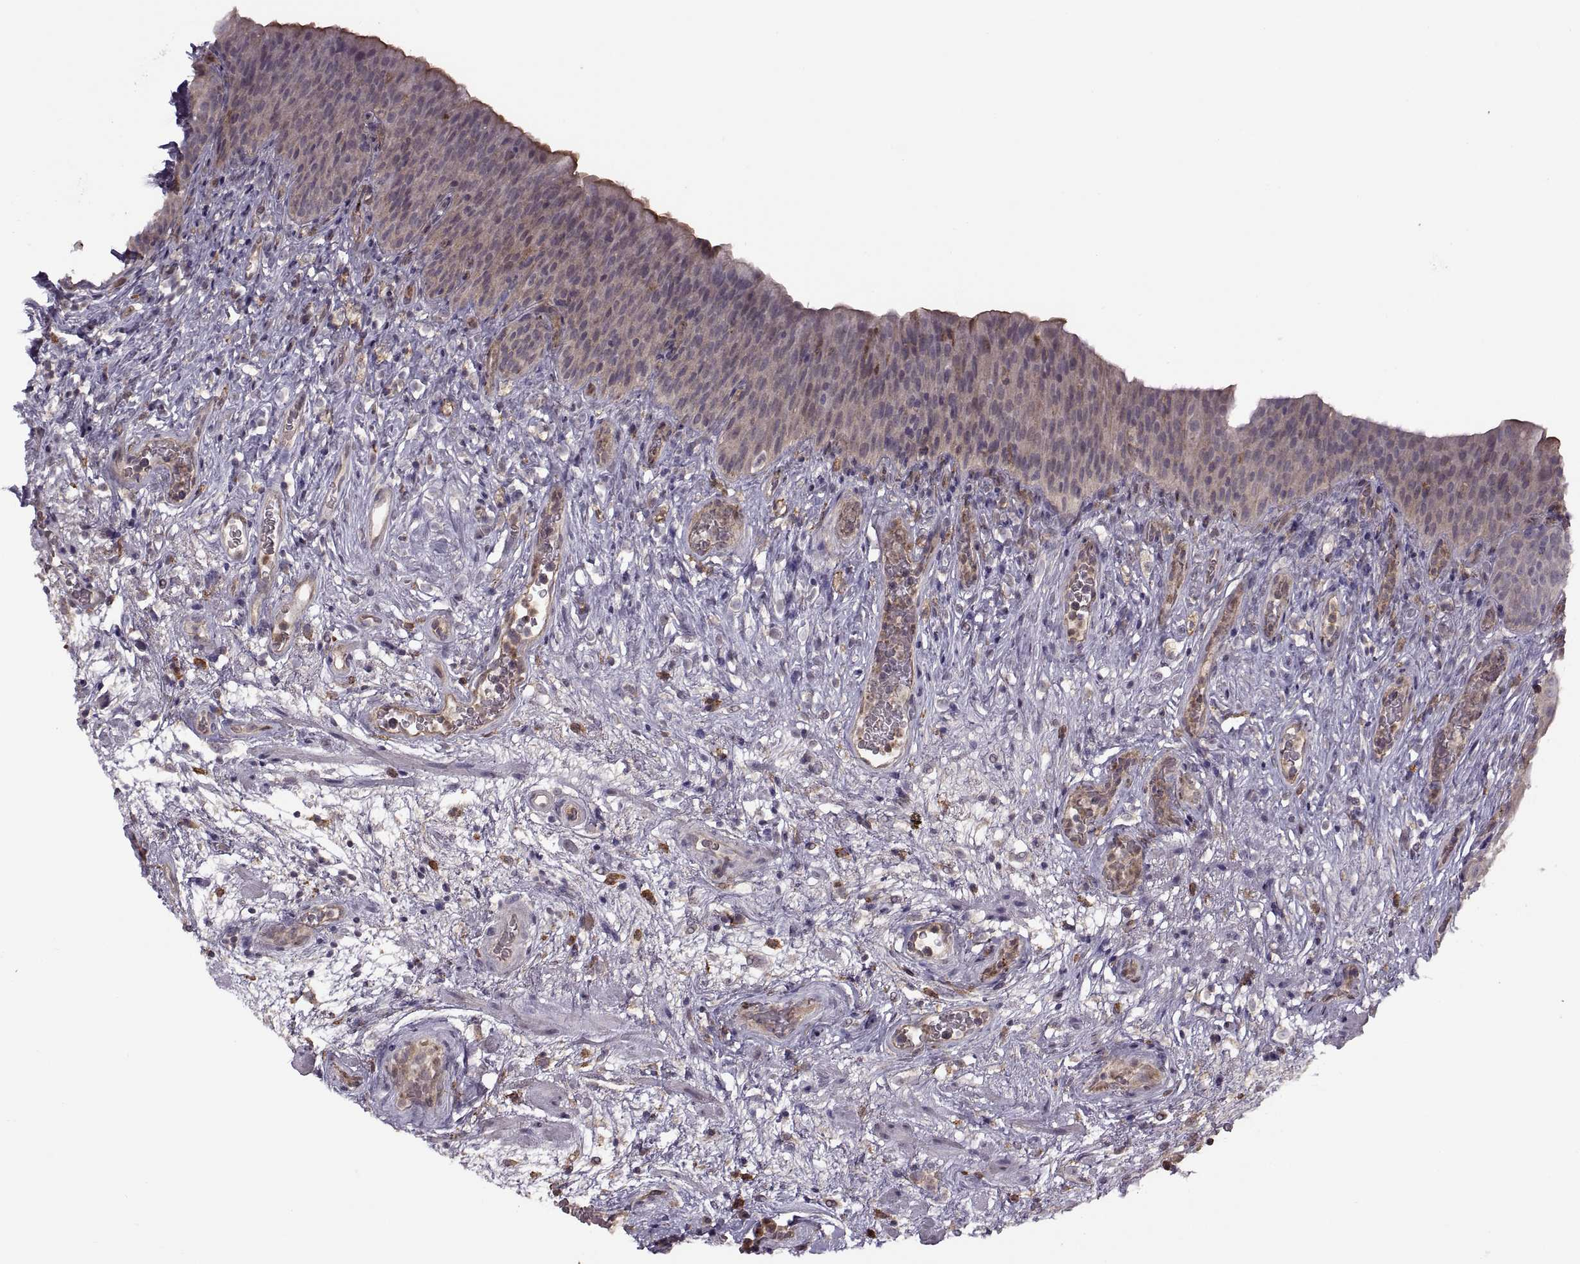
{"staining": {"intensity": "weak", "quantity": ">75%", "location": "cytoplasmic/membranous"}, "tissue": "urinary bladder", "cell_type": "Urothelial cells", "image_type": "normal", "snomed": [{"axis": "morphology", "description": "Normal tissue, NOS"}, {"axis": "topography", "description": "Urinary bladder"}], "caption": "Immunohistochemistry (IHC) (DAB) staining of normal human urinary bladder exhibits weak cytoplasmic/membranous protein expression in approximately >75% of urothelial cells. Nuclei are stained in blue.", "gene": "PIERCE1", "patient": {"sex": "male", "age": 76}}